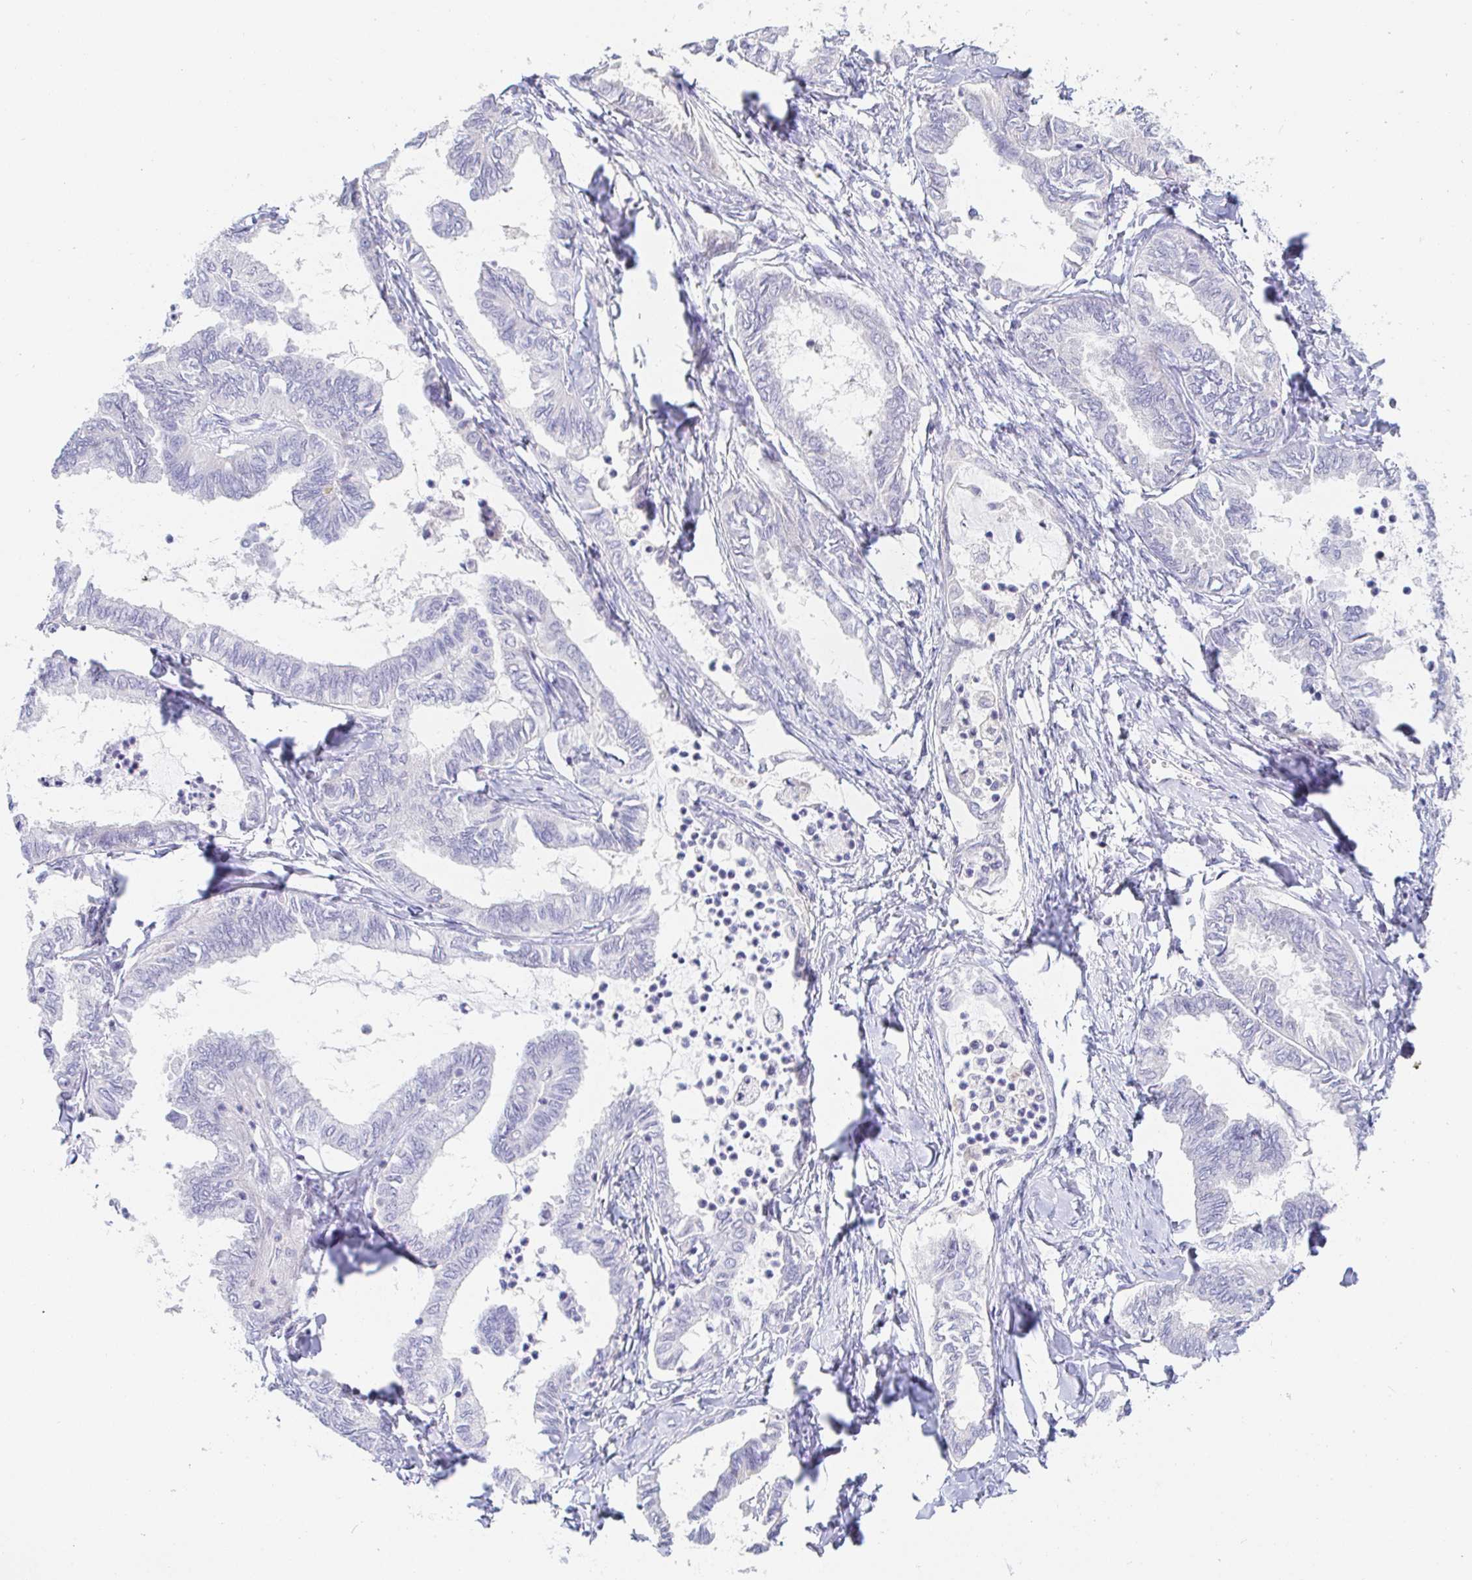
{"staining": {"intensity": "negative", "quantity": "none", "location": "none"}, "tissue": "ovarian cancer", "cell_type": "Tumor cells", "image_type": "cancer", "snomed": [{"axis": "morphology", "description": "Carcinoma, endometroid"}, {"axis": "topography", "description": "Ovary"}], "caption": "IHC micrograph of human ovarian endometroid carcinoma stained for a protein (brown), which shows no positivity in tumor cells.", "gene": "PDE6B", "patient": {"sex": "female", "age": 70}}